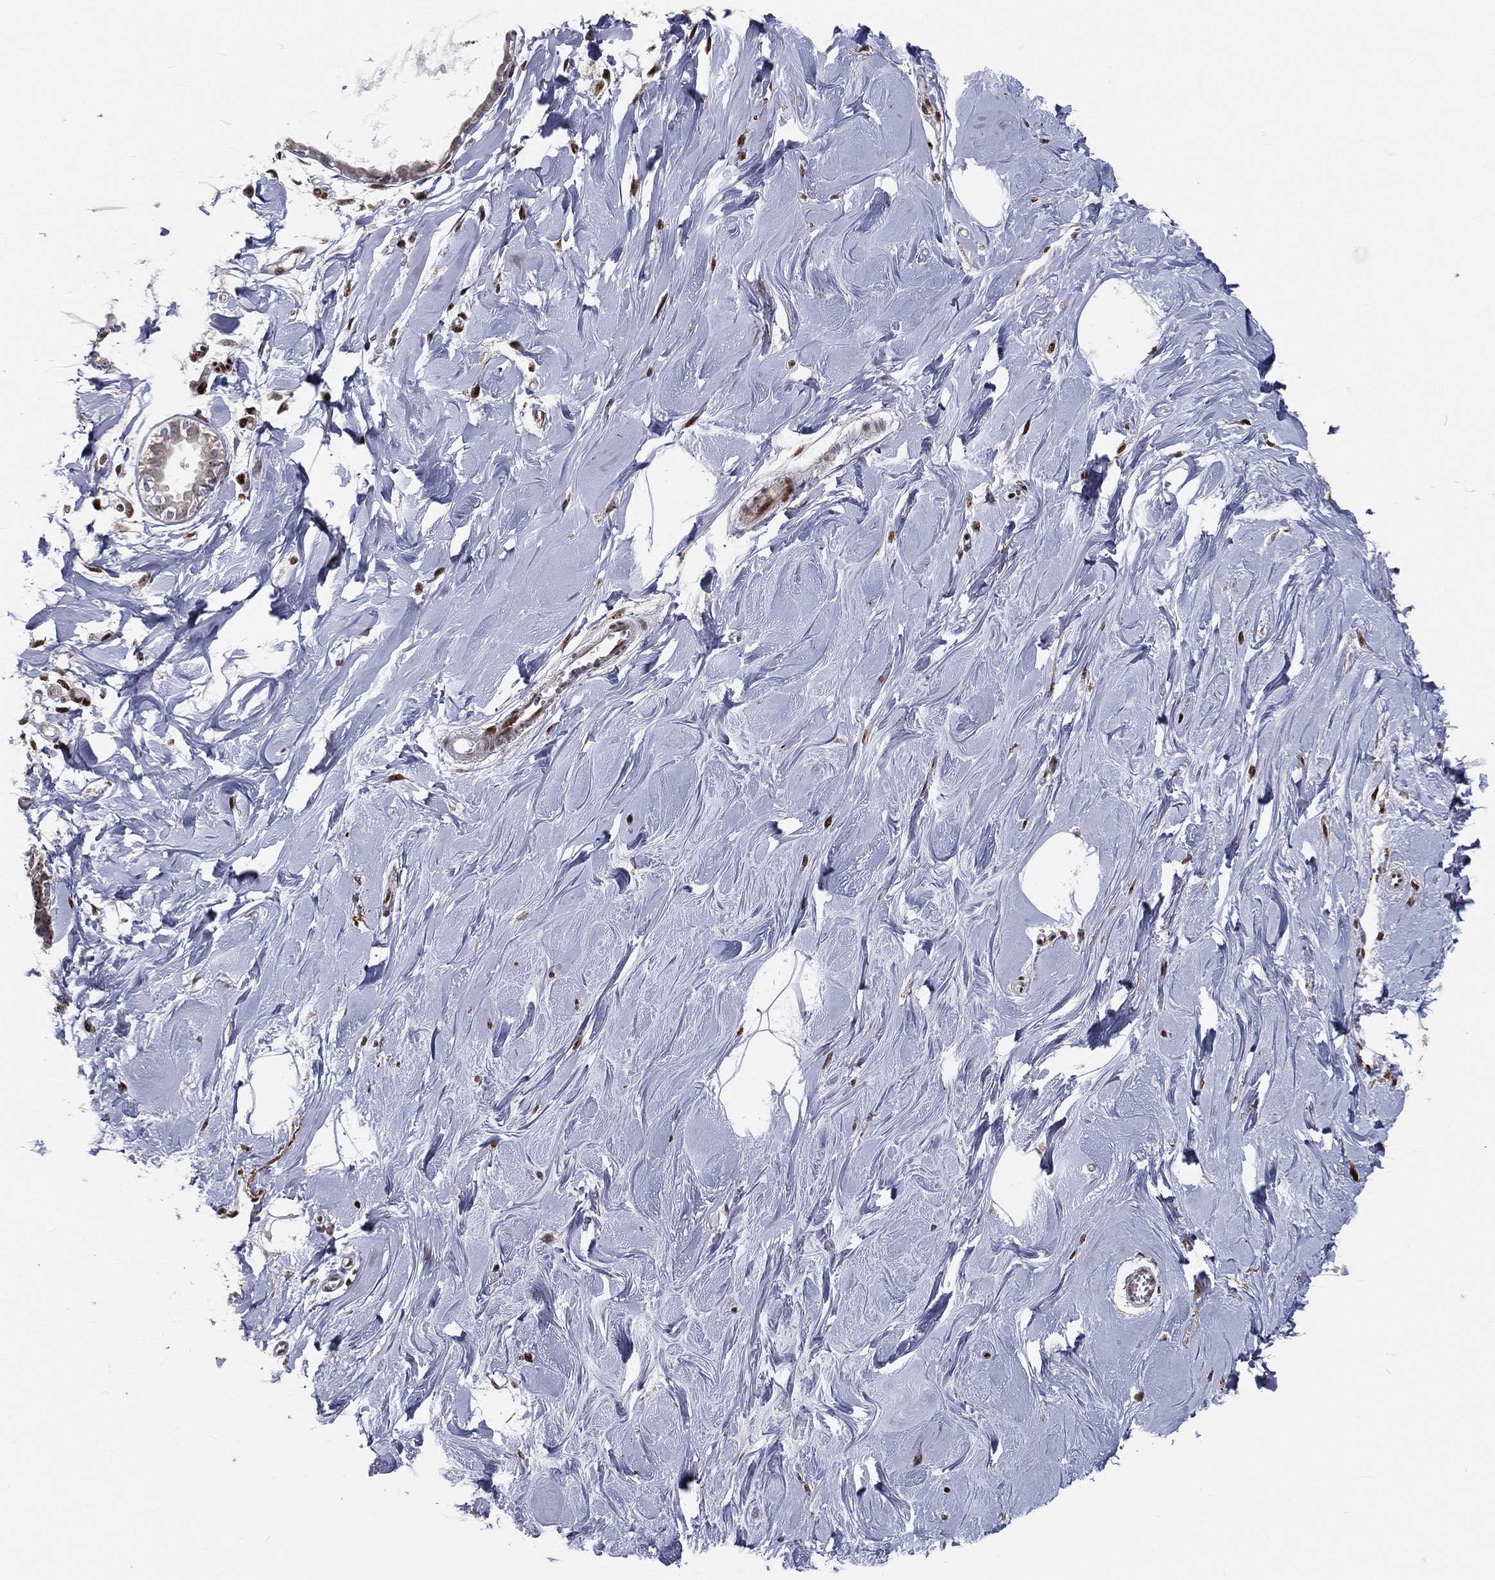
{"staining": {"intensity": "negative", "quantity": "none", "location": "none"}, "tissue": "soft tissue", "cell_type": "Fibroblasts", "image_type": "normal", "snomed": [{"axis": "morphology", "description": "Normal tissue, NOS"}, {"axis": "topography", "description": "Breast"}], "caption": "Protein analysis of unremarkable soft tissue exhibits no significant staining in fibroblasts. The staining is performed using DAB (3,3'-diaminobenzidine) brown chromogen with nuclei counter-stained in using hematoxylin.", "gene": "ZEB1", "patient": {"sex": "female", "age": 49}}